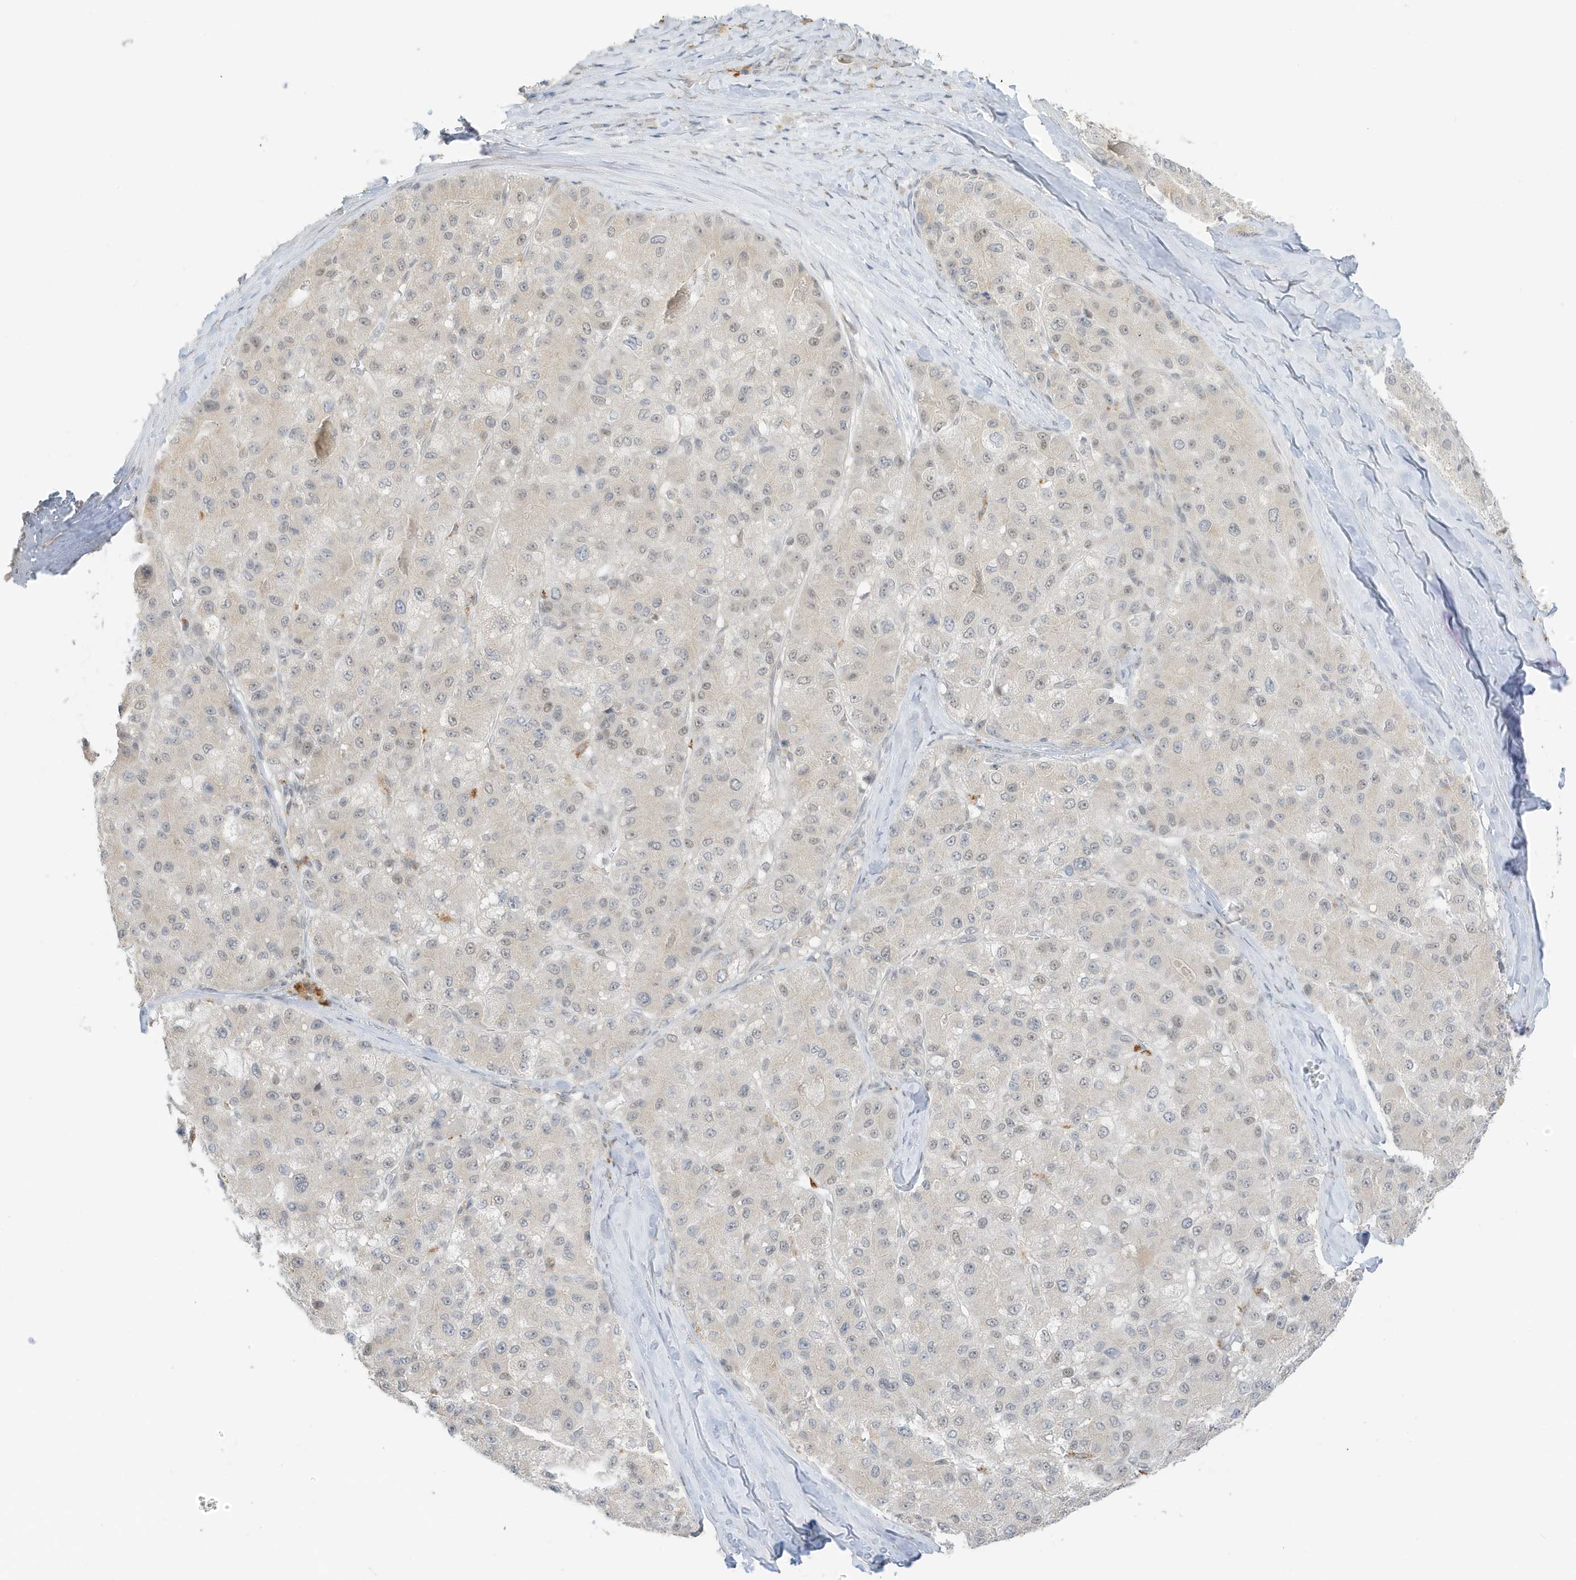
{"staining": {"intensity": "negative", "quantity": "none", "location": "none"}, "tissue": "liver cancer", "cell_type": "Tumor cells", "image_type": "cancer", "snomed": [{"axis": "morphology", "description": "Carcinoma, Hepatocellular, NOS"}, {"axis": "topography", "description": "Liver"}], "caption": "An immunohistochemistry (IHC) photomicrograph of liver hepatocellular carcinoma is shown. There is no staining in tumor cells of liver hepatocellular carcinoma. The staining is performed using DAB (3,3'-diaminobenzidine) brown chromogen with nuclei counter-stained in using hematoxylin.", "gene": "MSL3", "patient": {"sex": "male", "age": 80}}